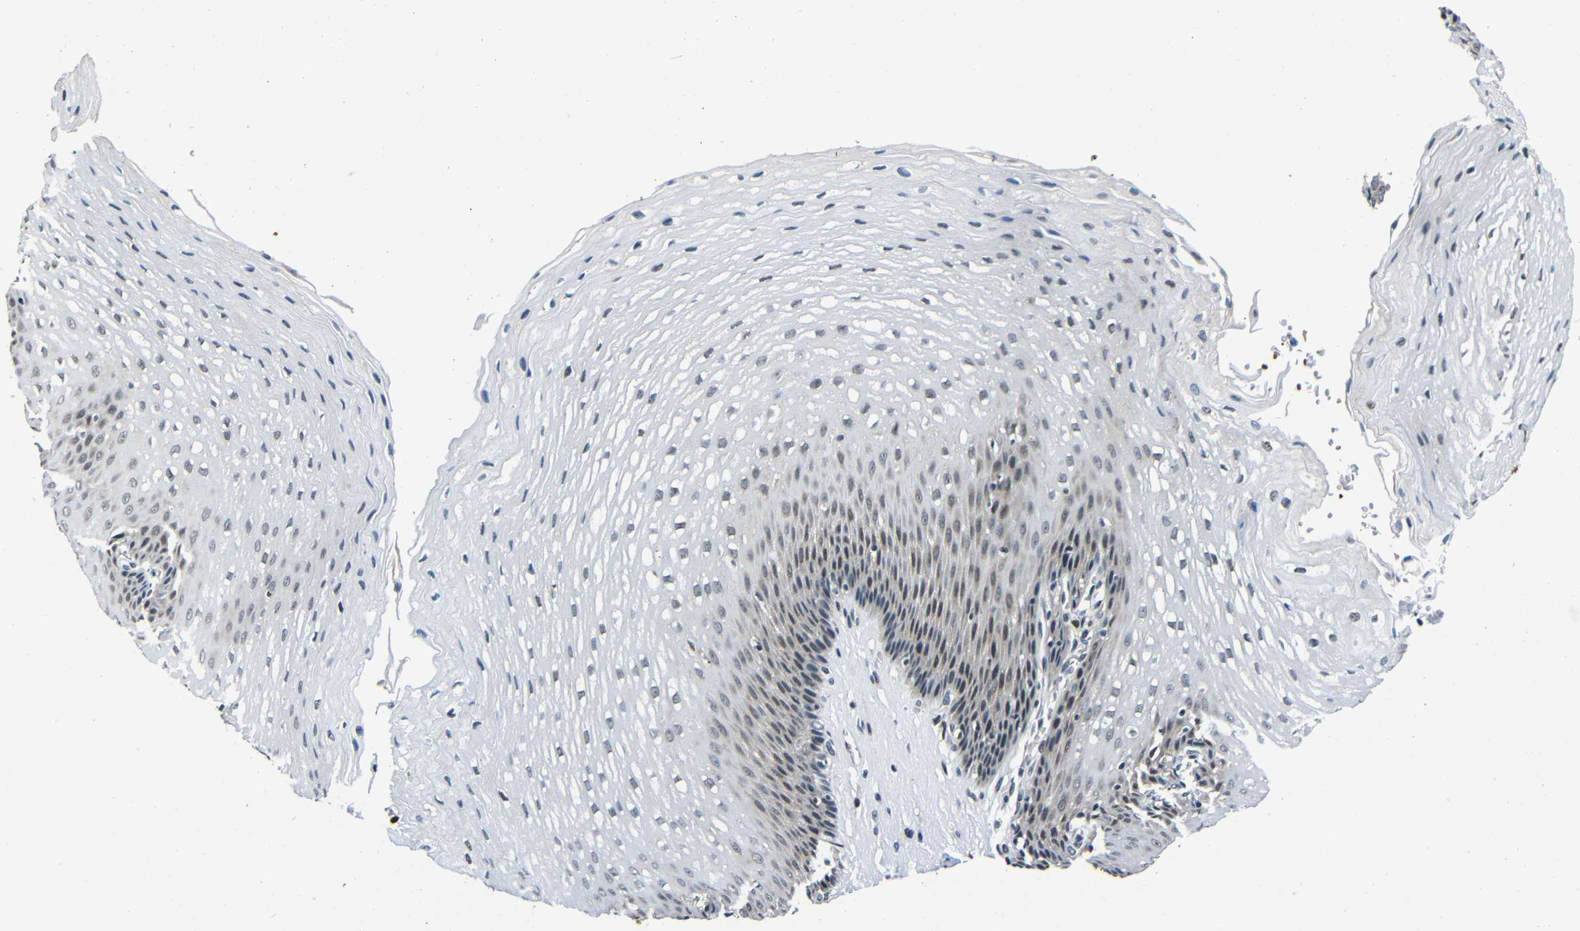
{"staining": {"intensity": "weak", "quantity": "25%-75%", "location": "nuclear"}, "tissue": "esophagus", "cell_type": "Squamous epithelial cells", "image_type": "normal", "snomed": [{"axis": "morphology", "description": "Normal tissue, NOS"}, {"axis": "topography", "description": "Esophagus"}], "caption": "The photomicrograph exhibits immunohistochemical staining of normal esophagus. There is weak nuclear staining is identified in approximately 25%-75% of squamous epithelial cells. The staining was performed using DAB, with brown indicating positive protein expression. Nuclei are stained blue with hematoxylin.", "gene": "FOXD4L1", "patient": {"sex": "male", "age": 48}}